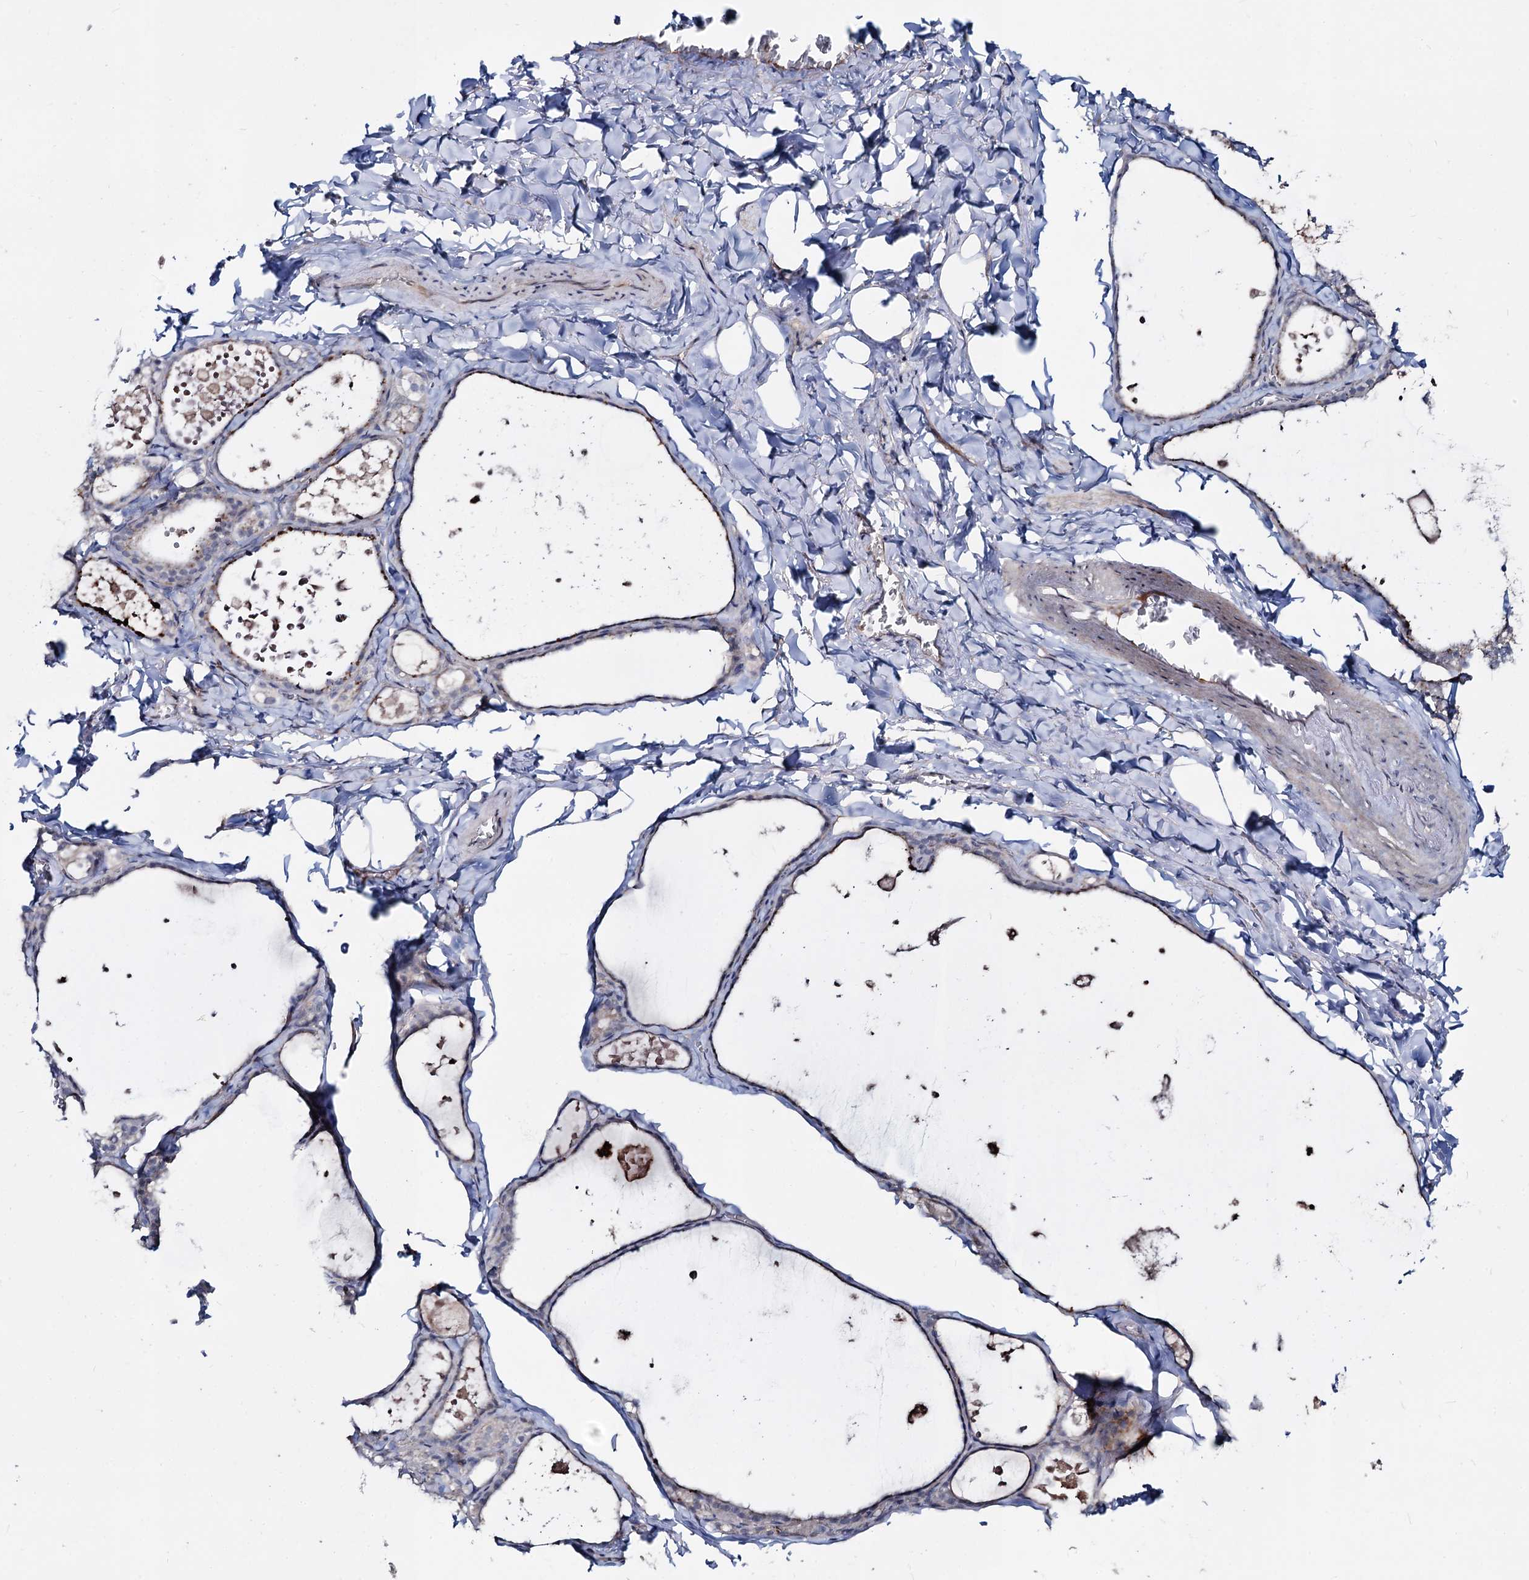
{"staining": {"intensity": "weak", "quantity": "<25%", "location": "cytoplasmic/membranous"}, "tissue": "thyroid gland", "cell_type": "Glandular cells", "image_type": "normal", "snomed": [{"axis": "morphology", "description": "Normal tissue, NOS"}, {"axis": "topography", "description": "Thyroid gland"}], "caption": "Glandular cells show no significant protein expression in benign thyroid gland.", "gene": "RNF6", "patient": {"sex": "male", "age": 56}}